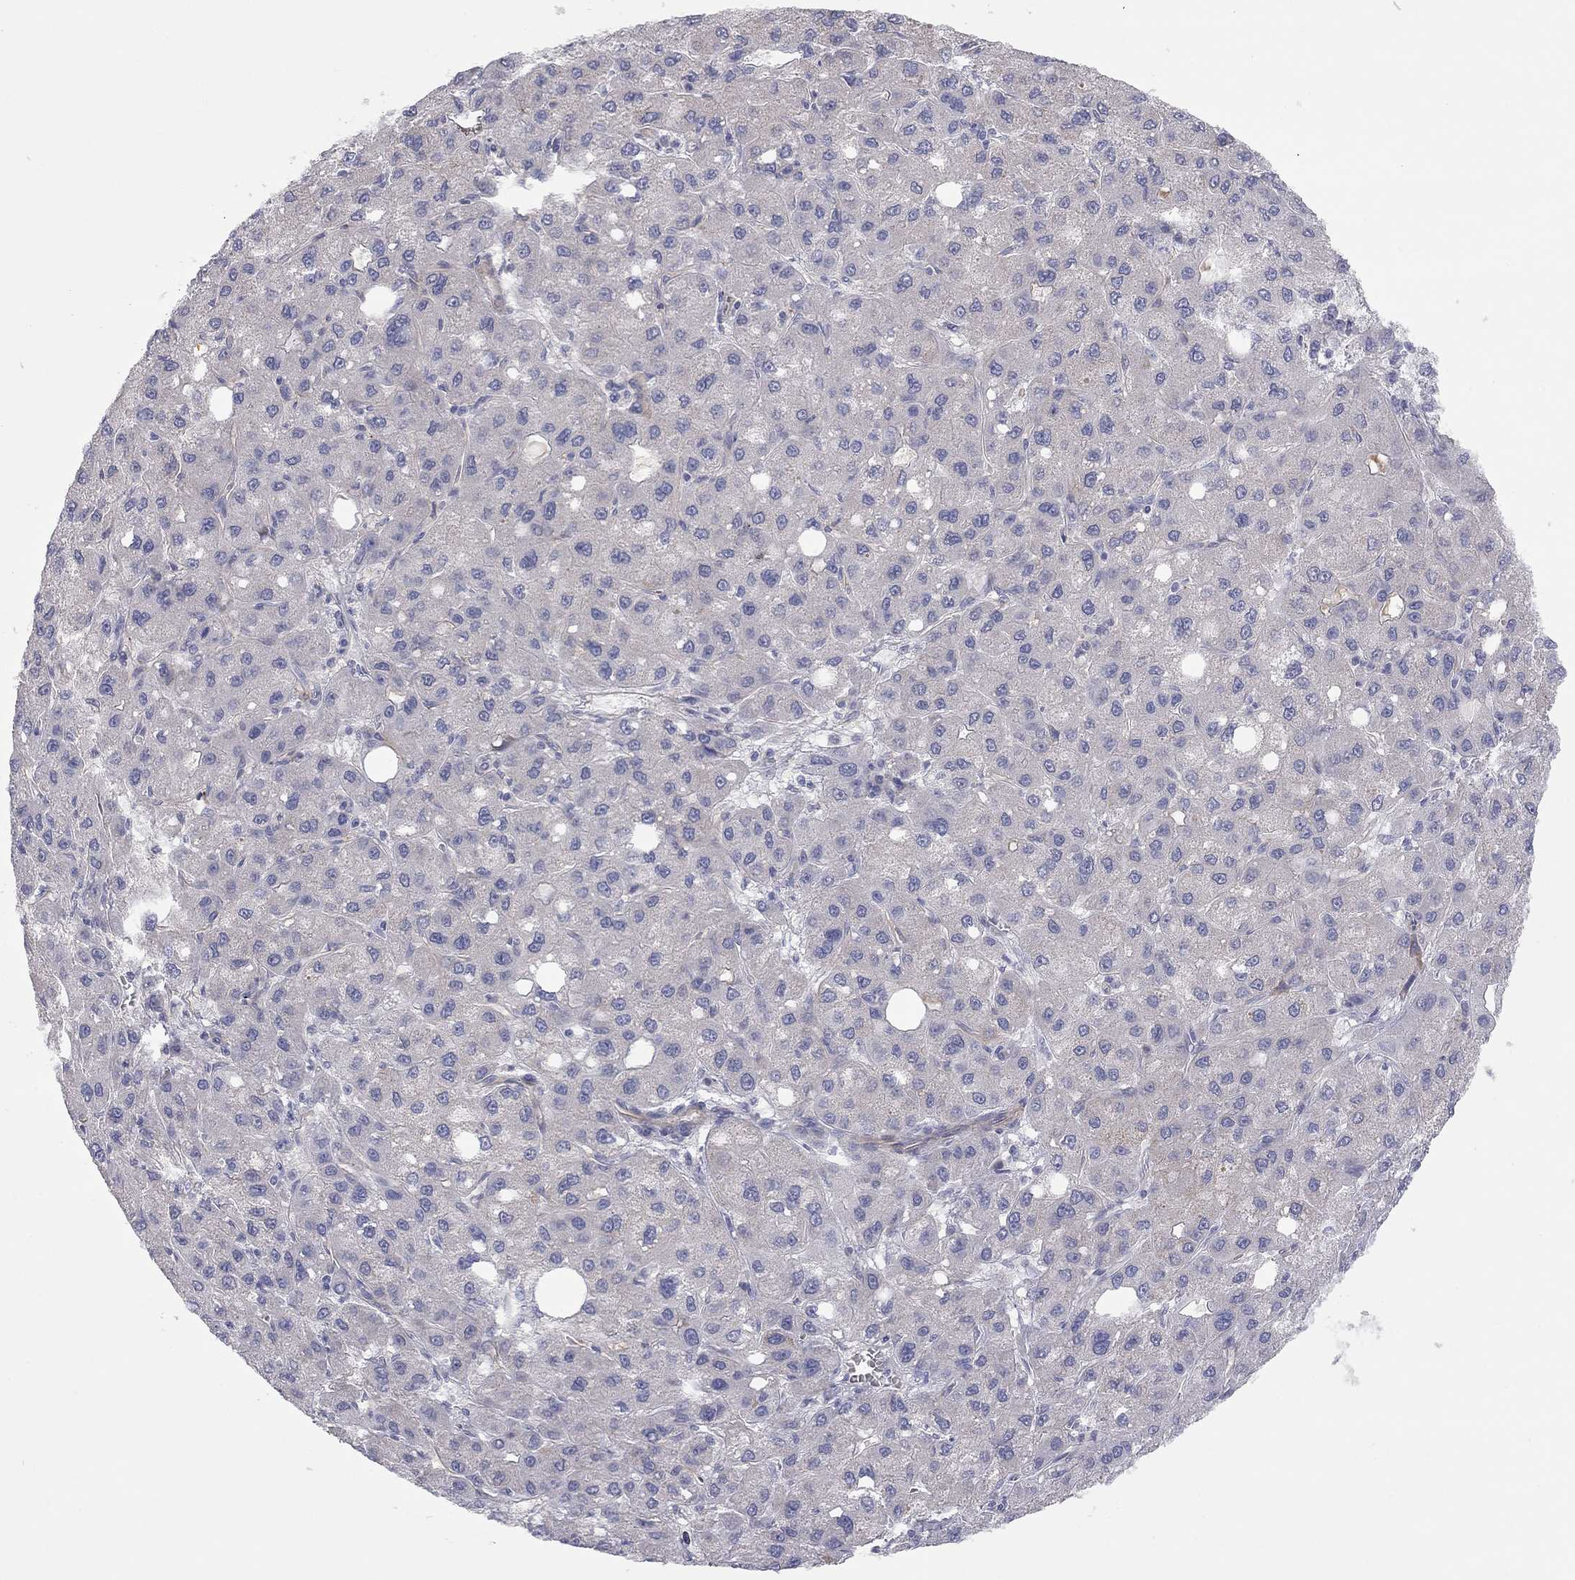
{"staining": {"intensity": "negative", "quantity": "none", "location": "none"}, "tissue": "liver cancer", "cell_type": "Tumor cells", "image_type": "cancer", "snomed": [{"axis": "morphology", "description": "Carcinoma, Hepatocellular, NOS"}, {"axis": "topography", "description": "Liver"}], "caption": "IHC image of neoplastic tissue: human liver hepatocellular carcinoma stained with DAB (3,3'-diaminobenzidine) exhibits no significant protein expression in tumor cells.", "gene": "GPRC5B", "patient": {"sex": "male", "age": 73}}